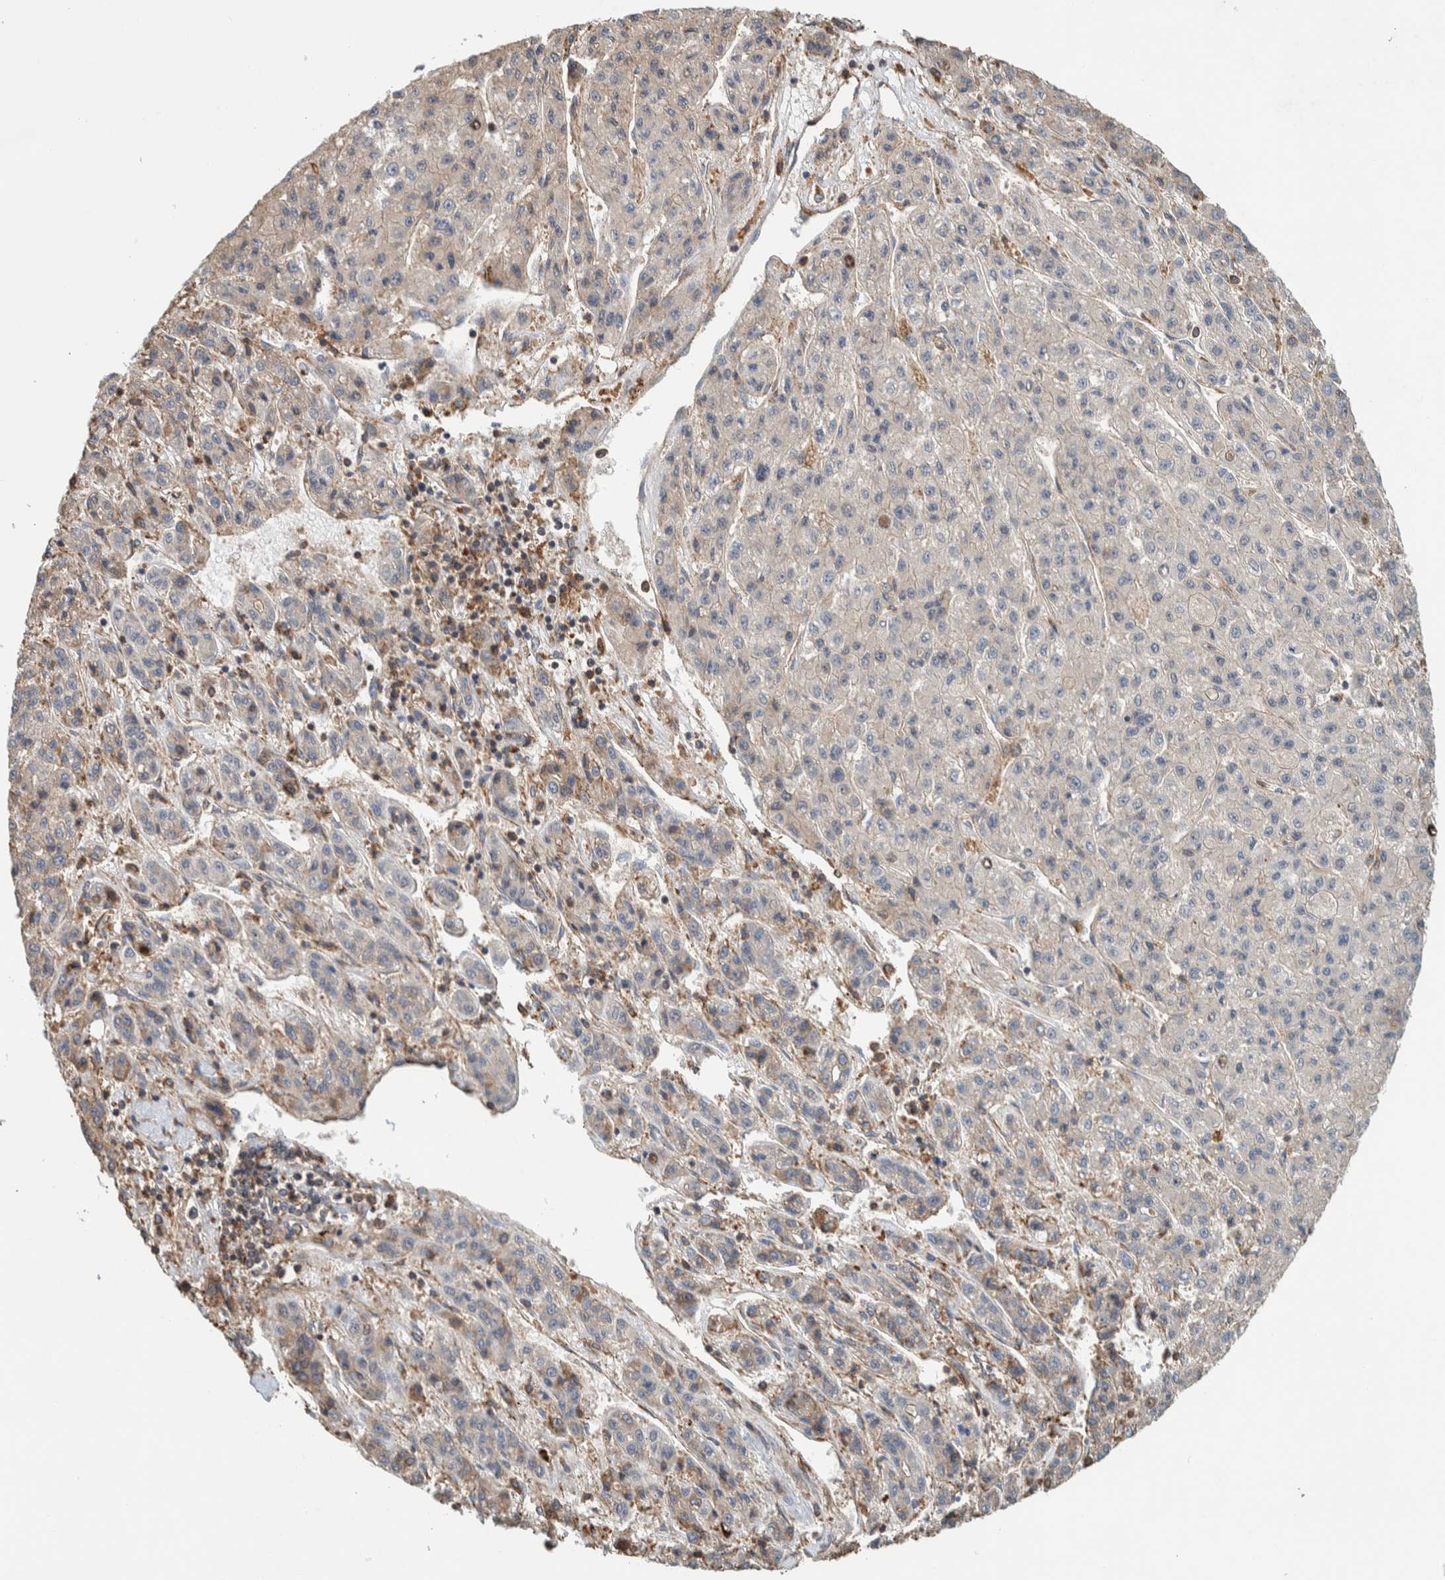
{"staining": {"intensity": "weak", "quantity": "<25%", "location": "cytoplasmic/membranous"}, "tissue": "liver cancer", "cell_type": "Tumor cells", "image_type": "cancer", "snomed": [{"axis": "morphology", "description": "Carcinoma, Hepatocellular, NOS"}, {"axis": "topography", "description": "Liver"}], "caption": "IHC histopathology image of hepatocellular carcinoma (liver) stained for a protein (brown), which reveals no positivity in tumor cells. (Stains: DAB (3,3'-diaminobenzidine) IHC with hematoxylin counter stain, Microscopy: brightfield microscopy at high magnification).", "gene": "PLA2G3", "patient": {"sex": "male", "age": 70}}